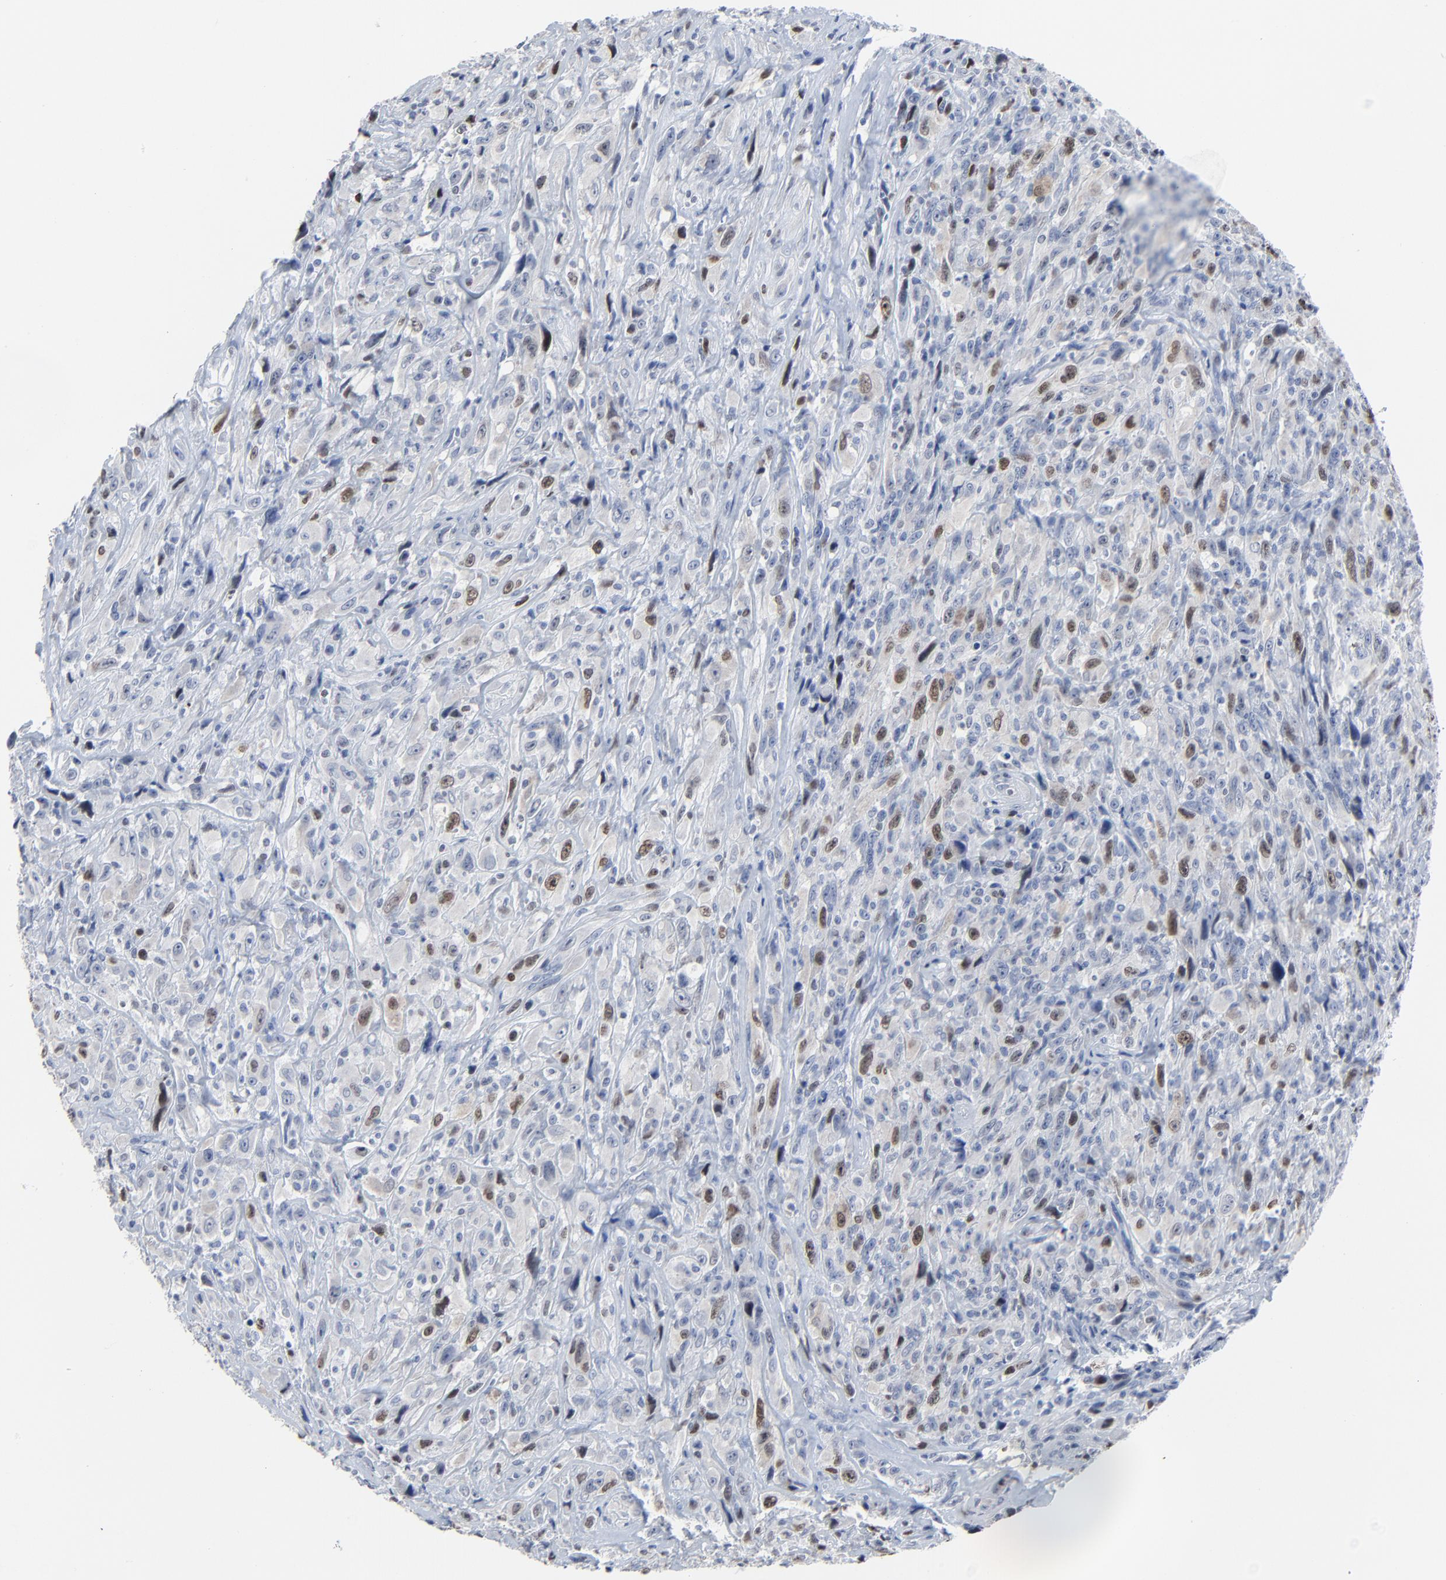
{"staining": {"intensity": "weak", "quantity": "<25%", "location": "nuclear"}, "tissue": "glioma", "cell_type": "Tumor cells", "image_type": "cancer", "snomed": [{"axis": "morphology", "description": "Glioma, malignant, High grade"}, {"axis": "topography", "description": "Brain"}], "caption": "Tumor cells are negative for protein expression in human glioma.", "gene": "BIRC3", "patient": {"sex": "male", "age": 48}}